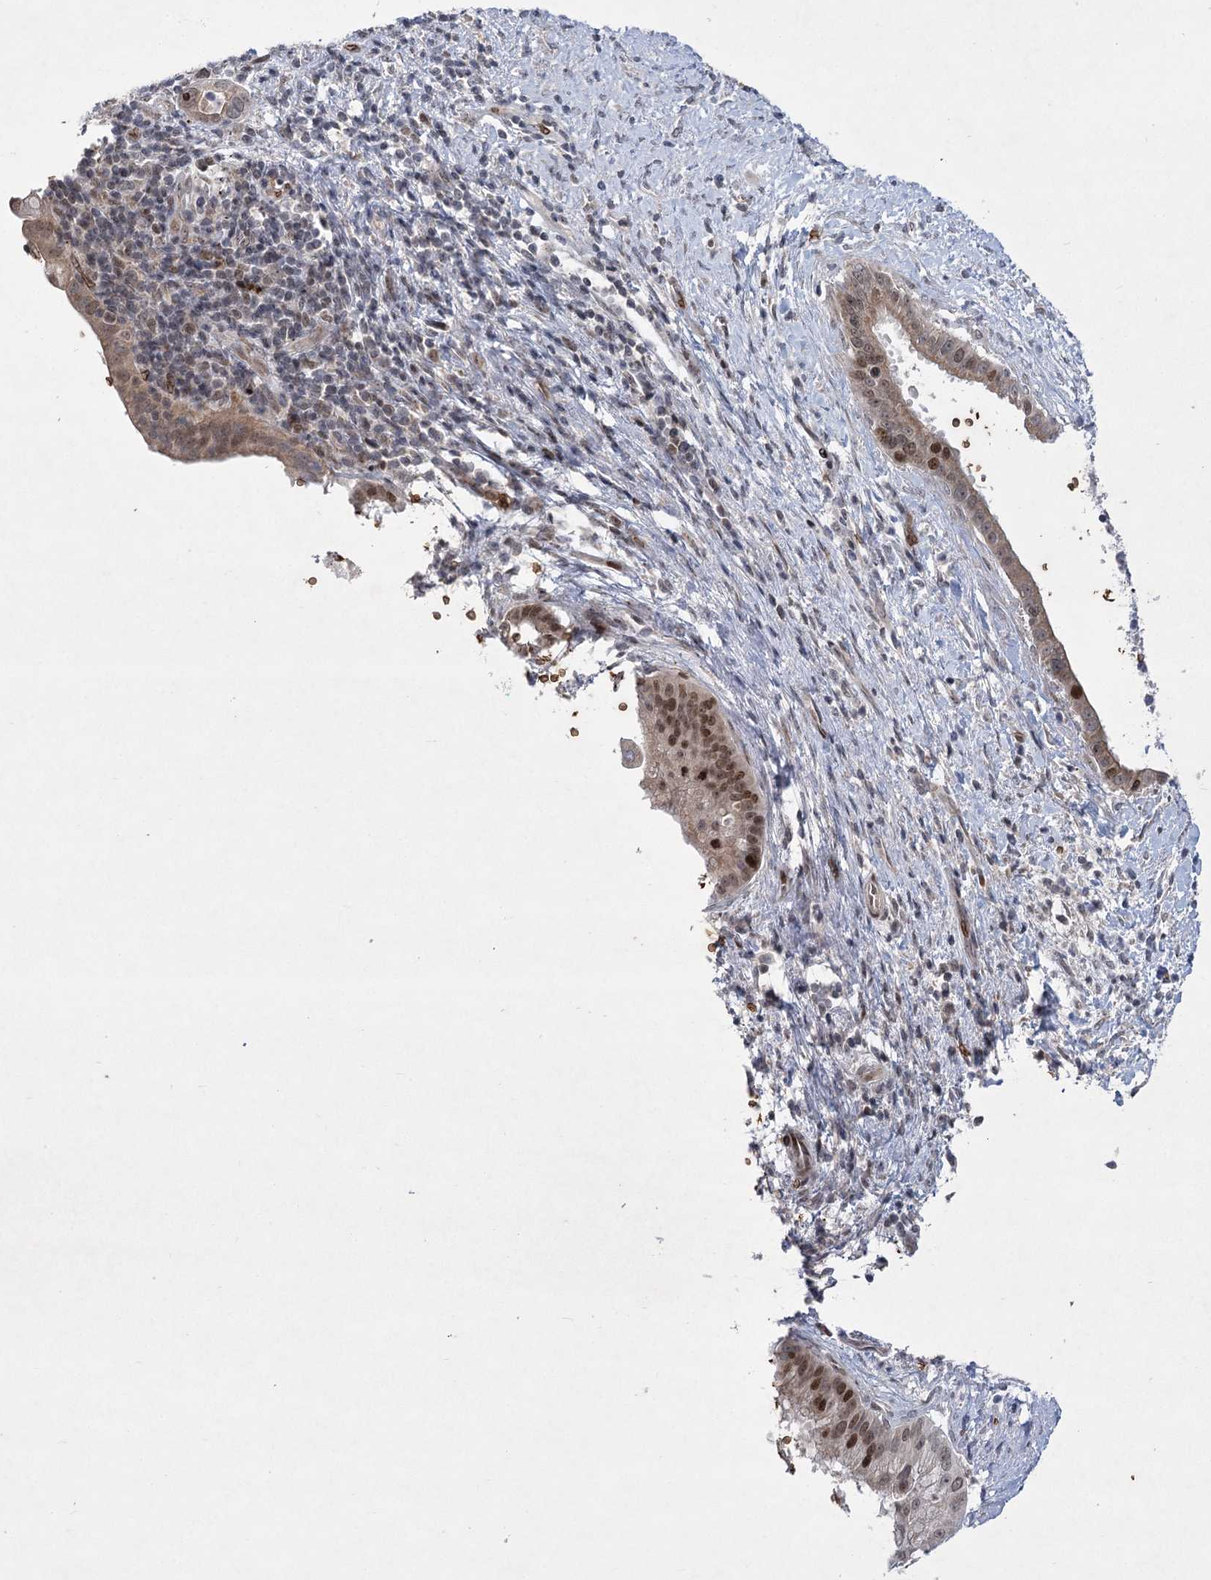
{"staining": {"intensity": "moderate", "quantity": "25%-75%", "location": "nuclear"}, "tissue": "liver cancer", "cell_type": "Tumor cells", "image_type": "cancer", "snomed": [{"axis": "morphology", "description": "Cholangiocarcinoma"}, {"axis": "topography", "description": "Liver"}], "caption": "IHC of human liver cancer (cholangiocarcinoma) demonstrates medium levels of moderate nuclear staining in approximately 25%-75% of tumor cells.", "gene": "NSMCE4A", "patient": {"sex": "female", "age": 54}}